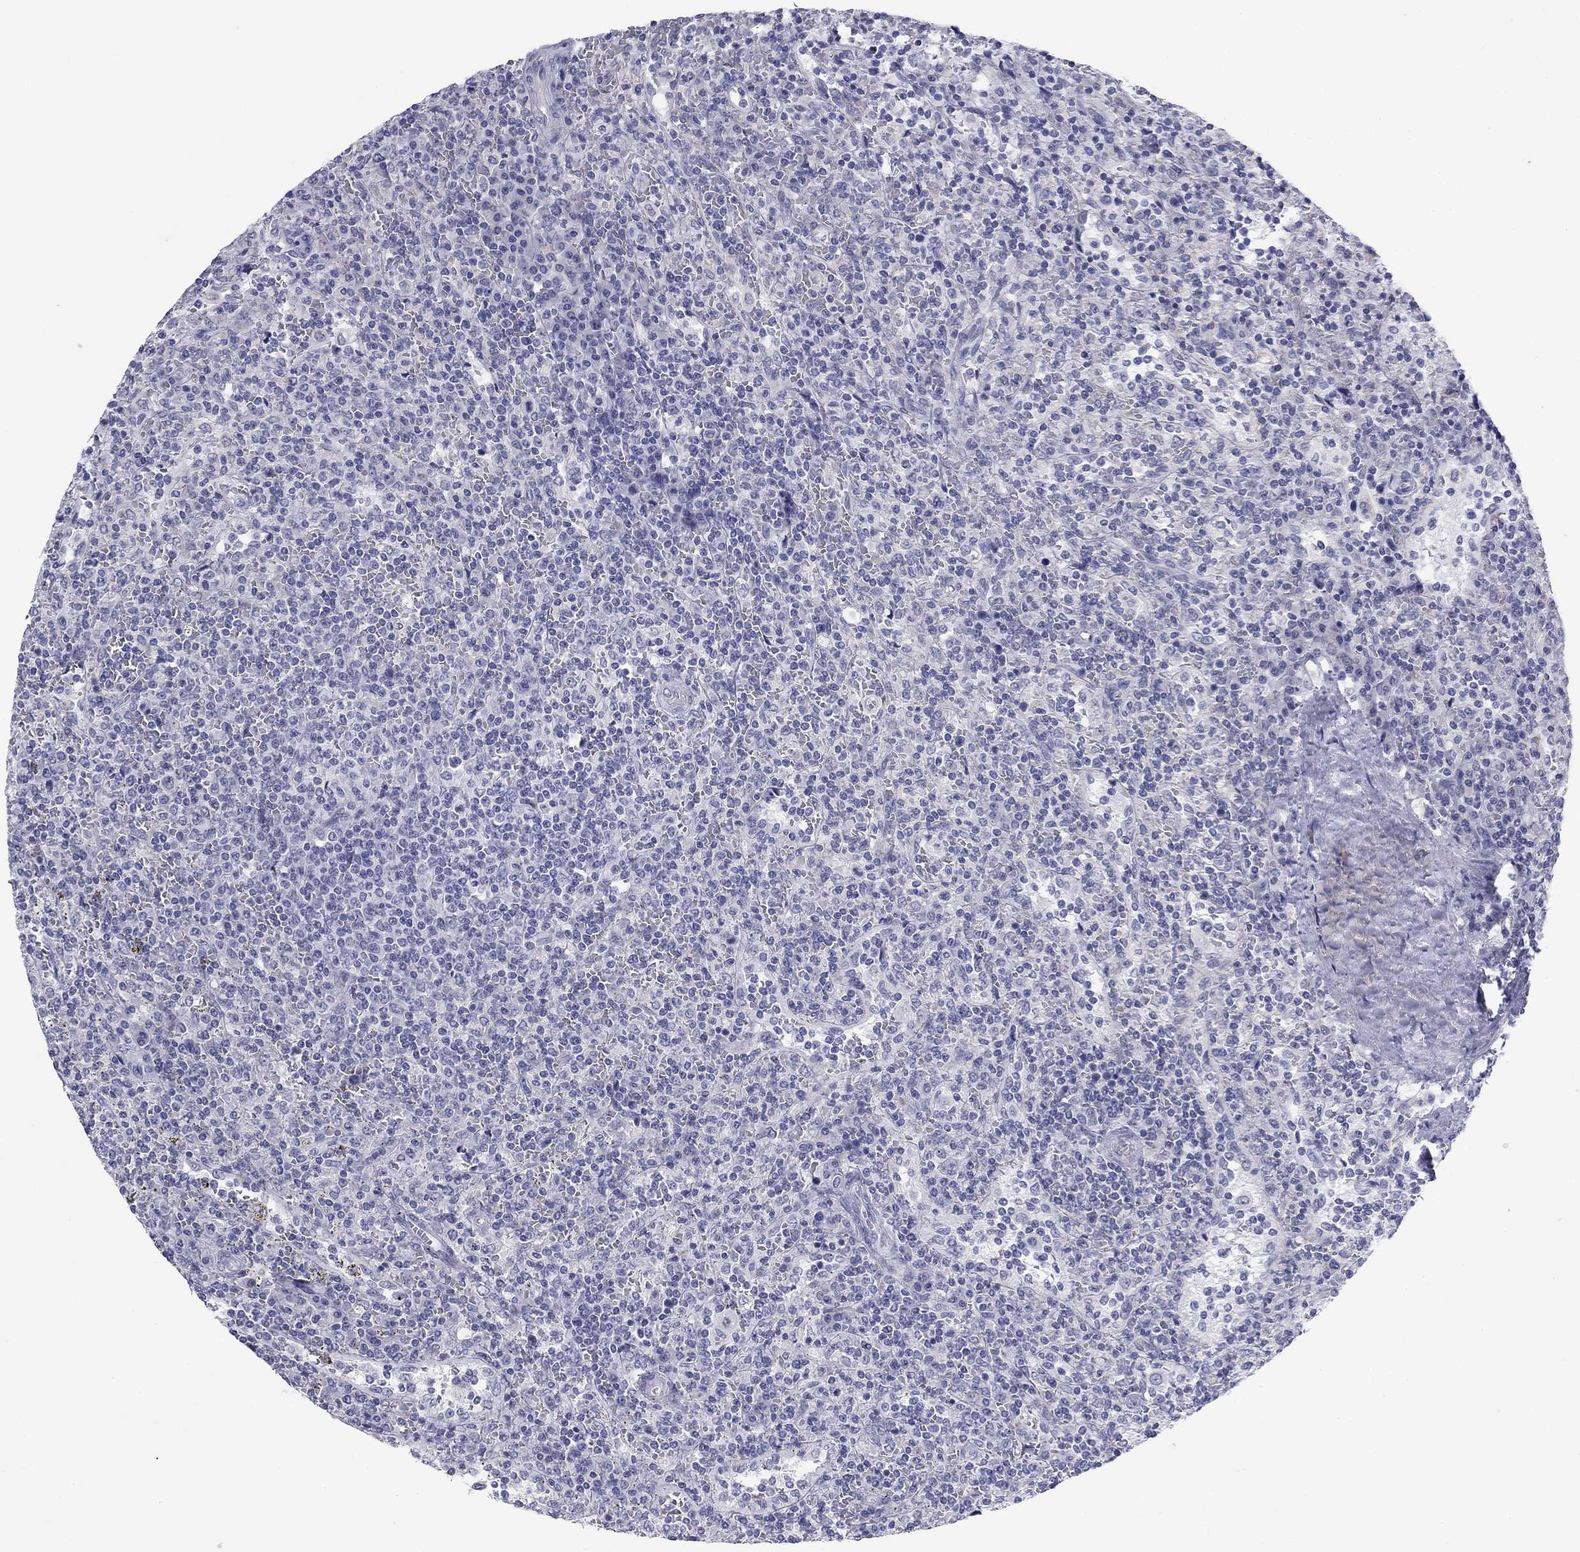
{"staining": {"intensity": "negative", "quantity": "none", "location": "none"}, "tissue": "lymphoma", "cell_type": "Tumor cells", "image_type": "cancer", "snomed": [{"axis": "morphology", "description": "Malignant lymphoma, non-Hodgkin's type, Low grade"}, {"axis": "topography", "description": "Spleen"}], "caption": "IHC image of human malignant lymphoma, non-Hodgkin's type (low-grade) stained for a protein (brown), which reveals no staining in tumor cells.", "gene": "PRPH", "patient": {"sex": "male", "age": 62}}